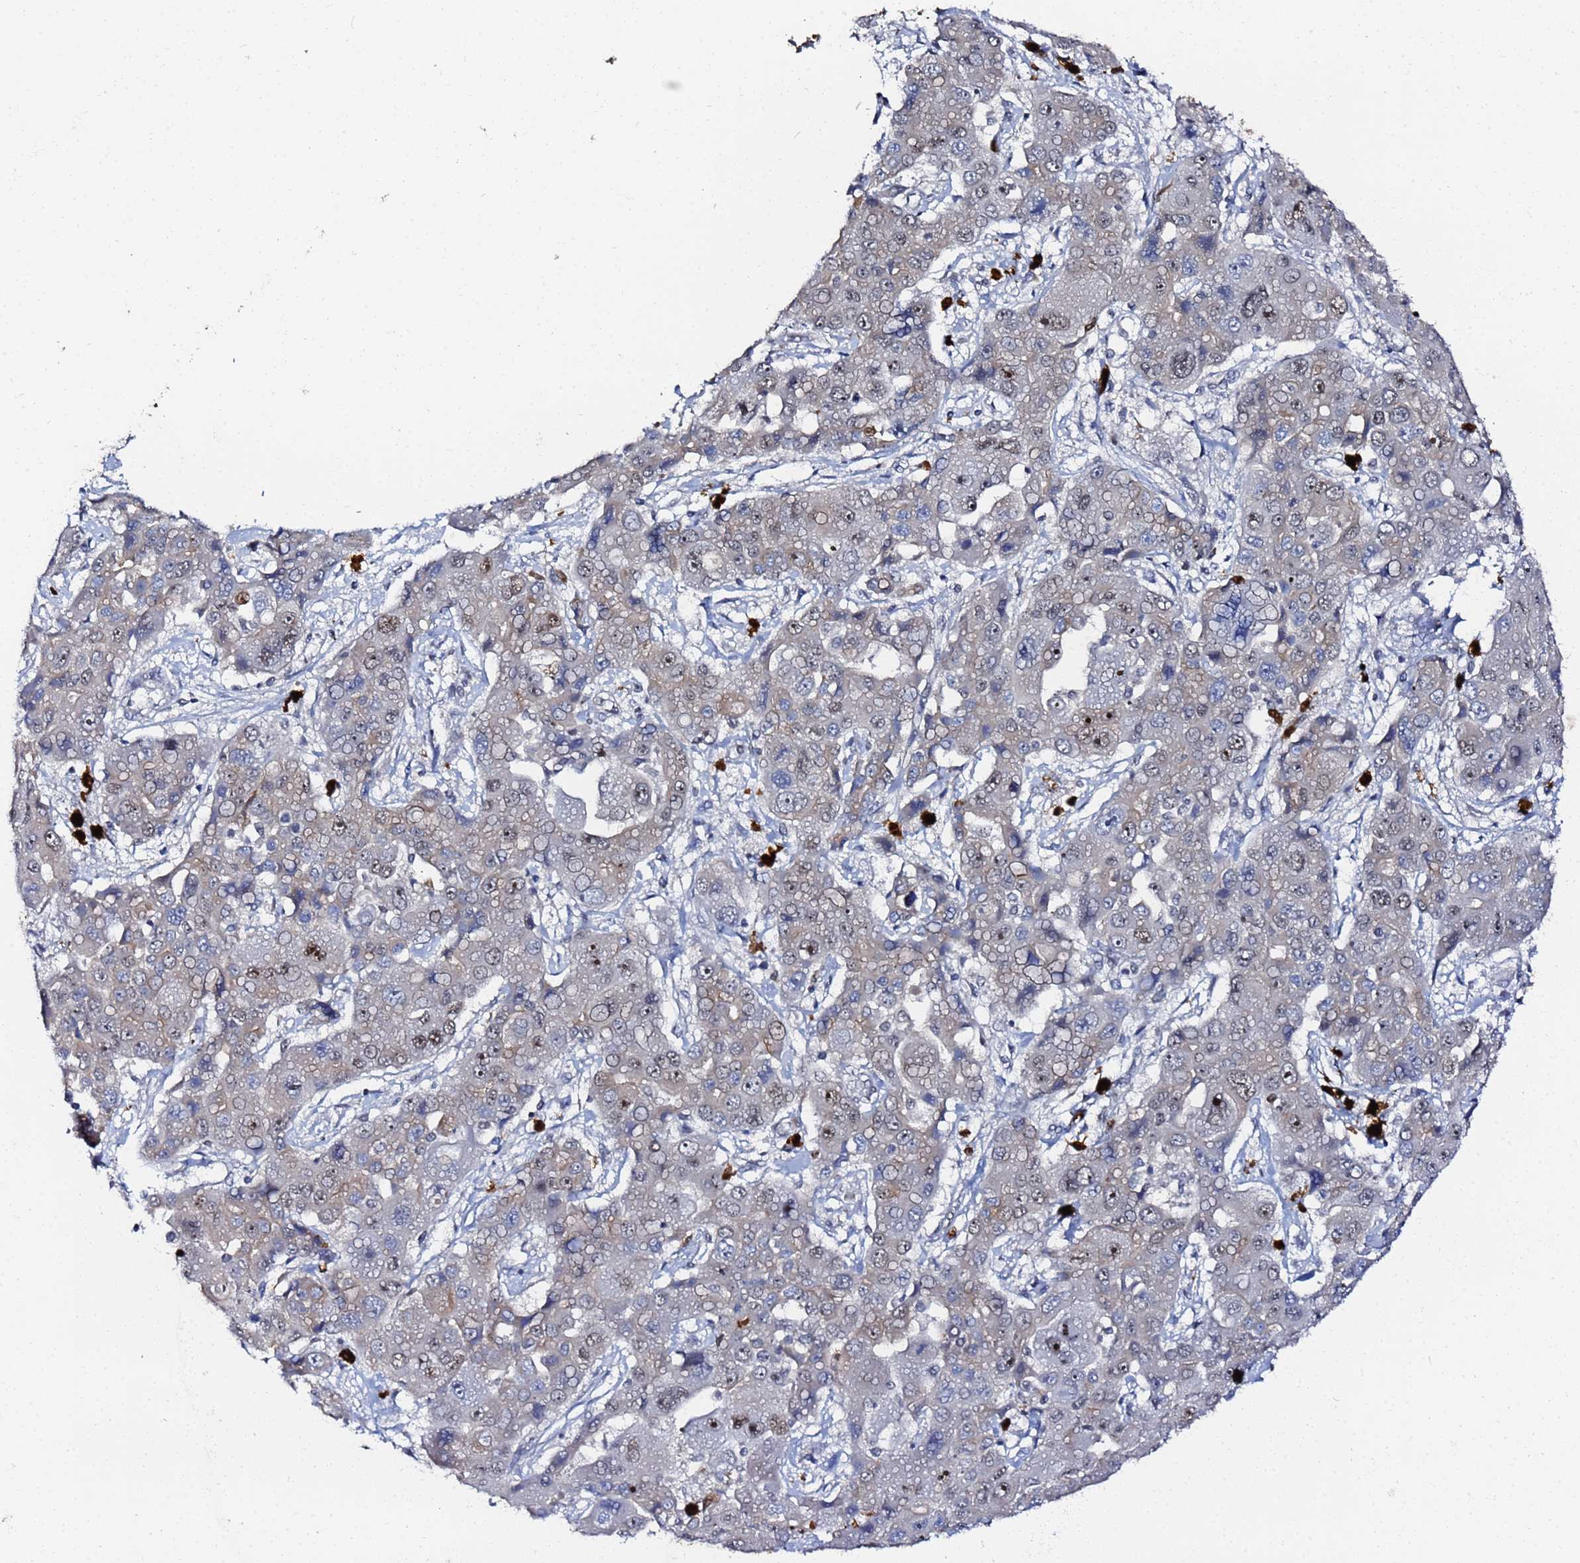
{"staining": {"intensity": "weak", "quantity": "<25%", "location": "nuclear"}, "tissue": "liver cancer", "cell_type": "Tumor cells", "image_type": "cancer", "snomed": [{"axis": "morphology", "description": "Cholangiocarcinoma"}, {"axis": "topography", "description": "Liver"}], "caption": "Liver cholangiocarcinoma stained for a protein using immunohistochemistry displays no positivity tumor cells.", "gene": "MTCL1", "patient": {"sex": "male", "age": 67}}